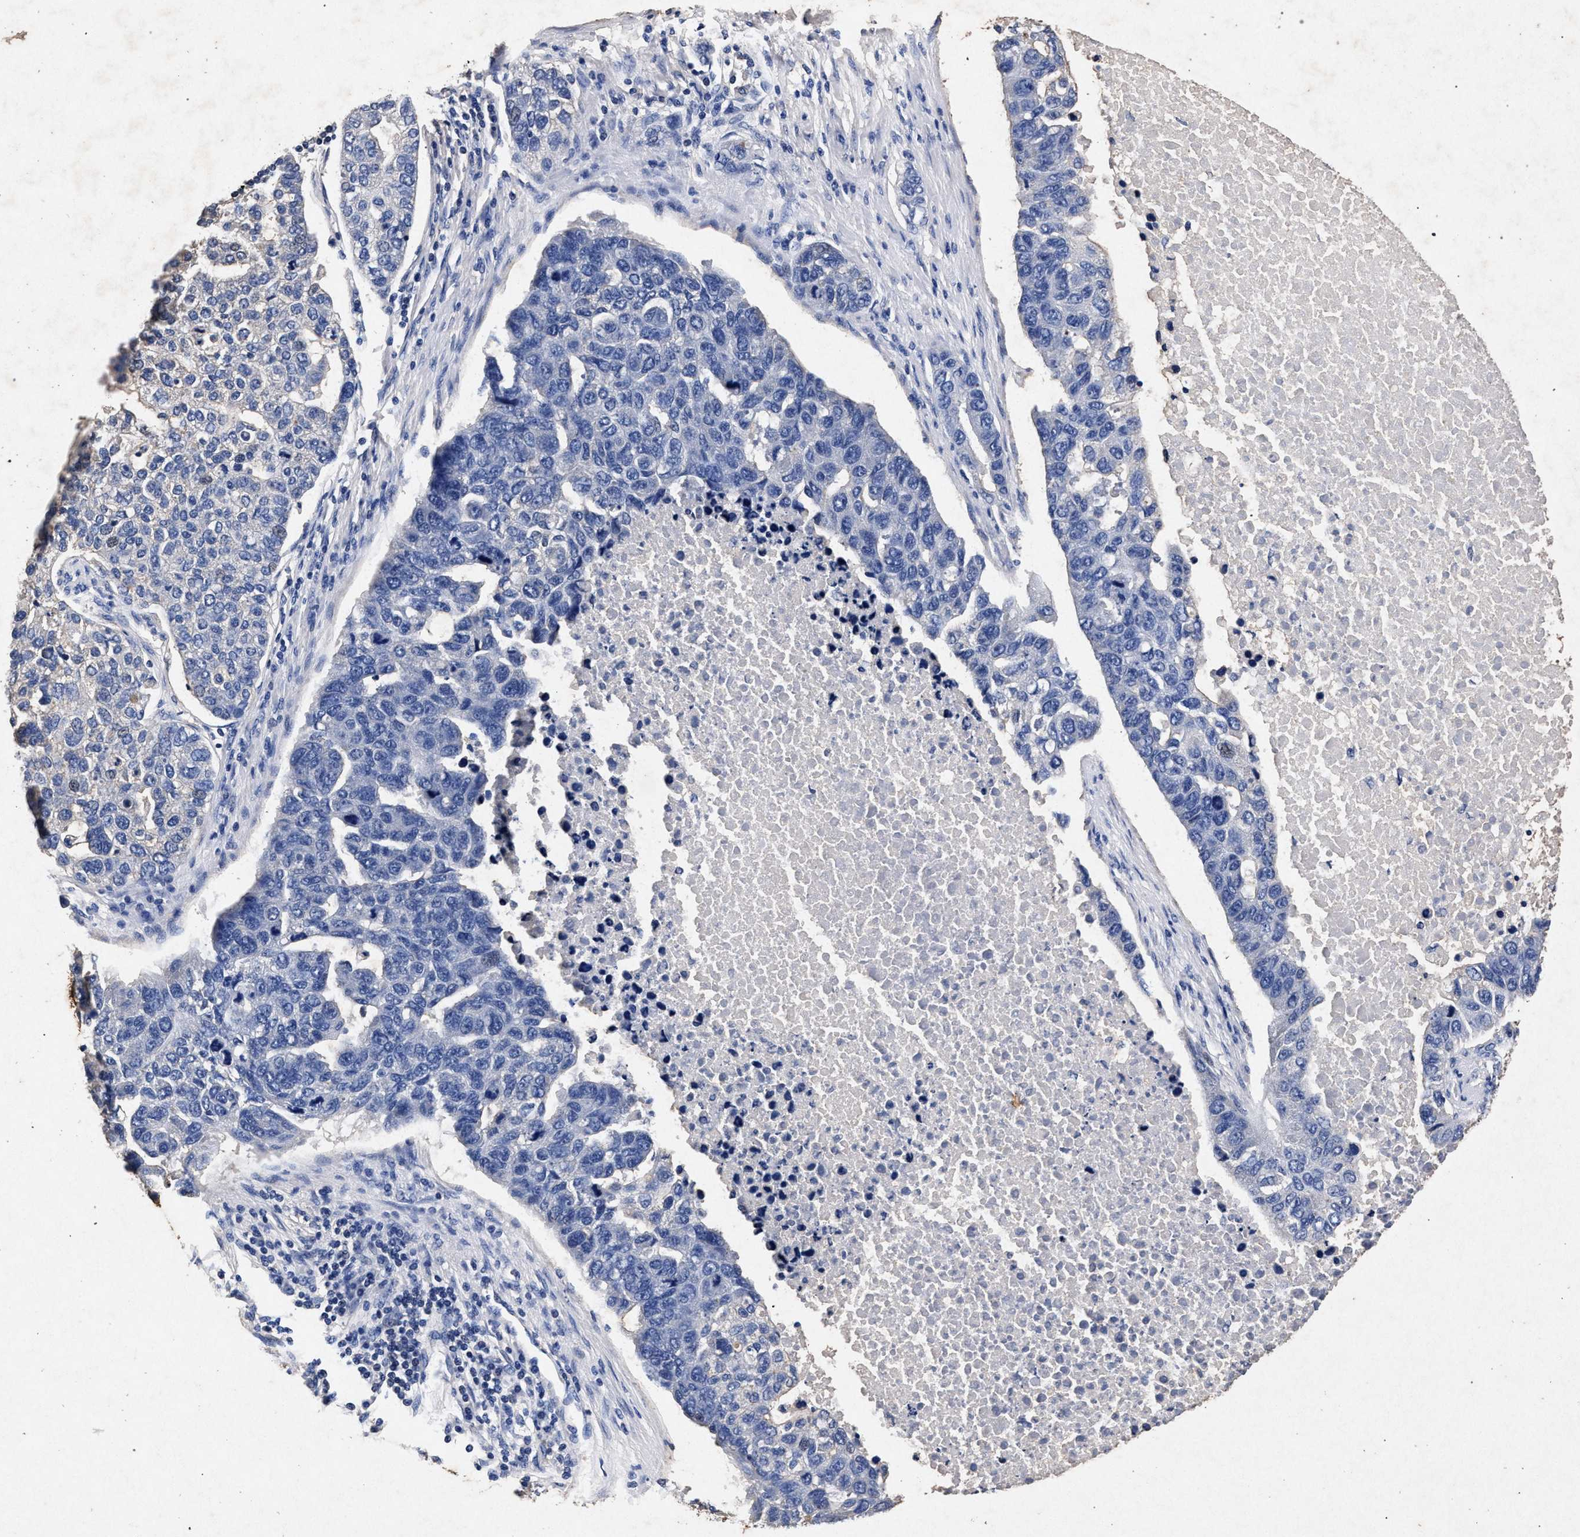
{"staining": {"intensity": "negative", "quantity": "none", "location": "none"}, "tissue": "pancreatic cancer", "cell_type": "Tumor cells", "image_type": "cancer", "snomed": [{"axis": "morphology", "description": "Adenocarcinoma, NOS"}, {"axis": "topography", "description": "Pancreas"}], "caption": "Pancreatic cancer was stained to show a protein in brown. There is no significant expression in tumor cells. The staining is performed using DAB brown chromogen with nuclei counter-stained in using hematoxylin.", "gene": "ATP1A2", "patient": {"sex": "female", "age": 61}}